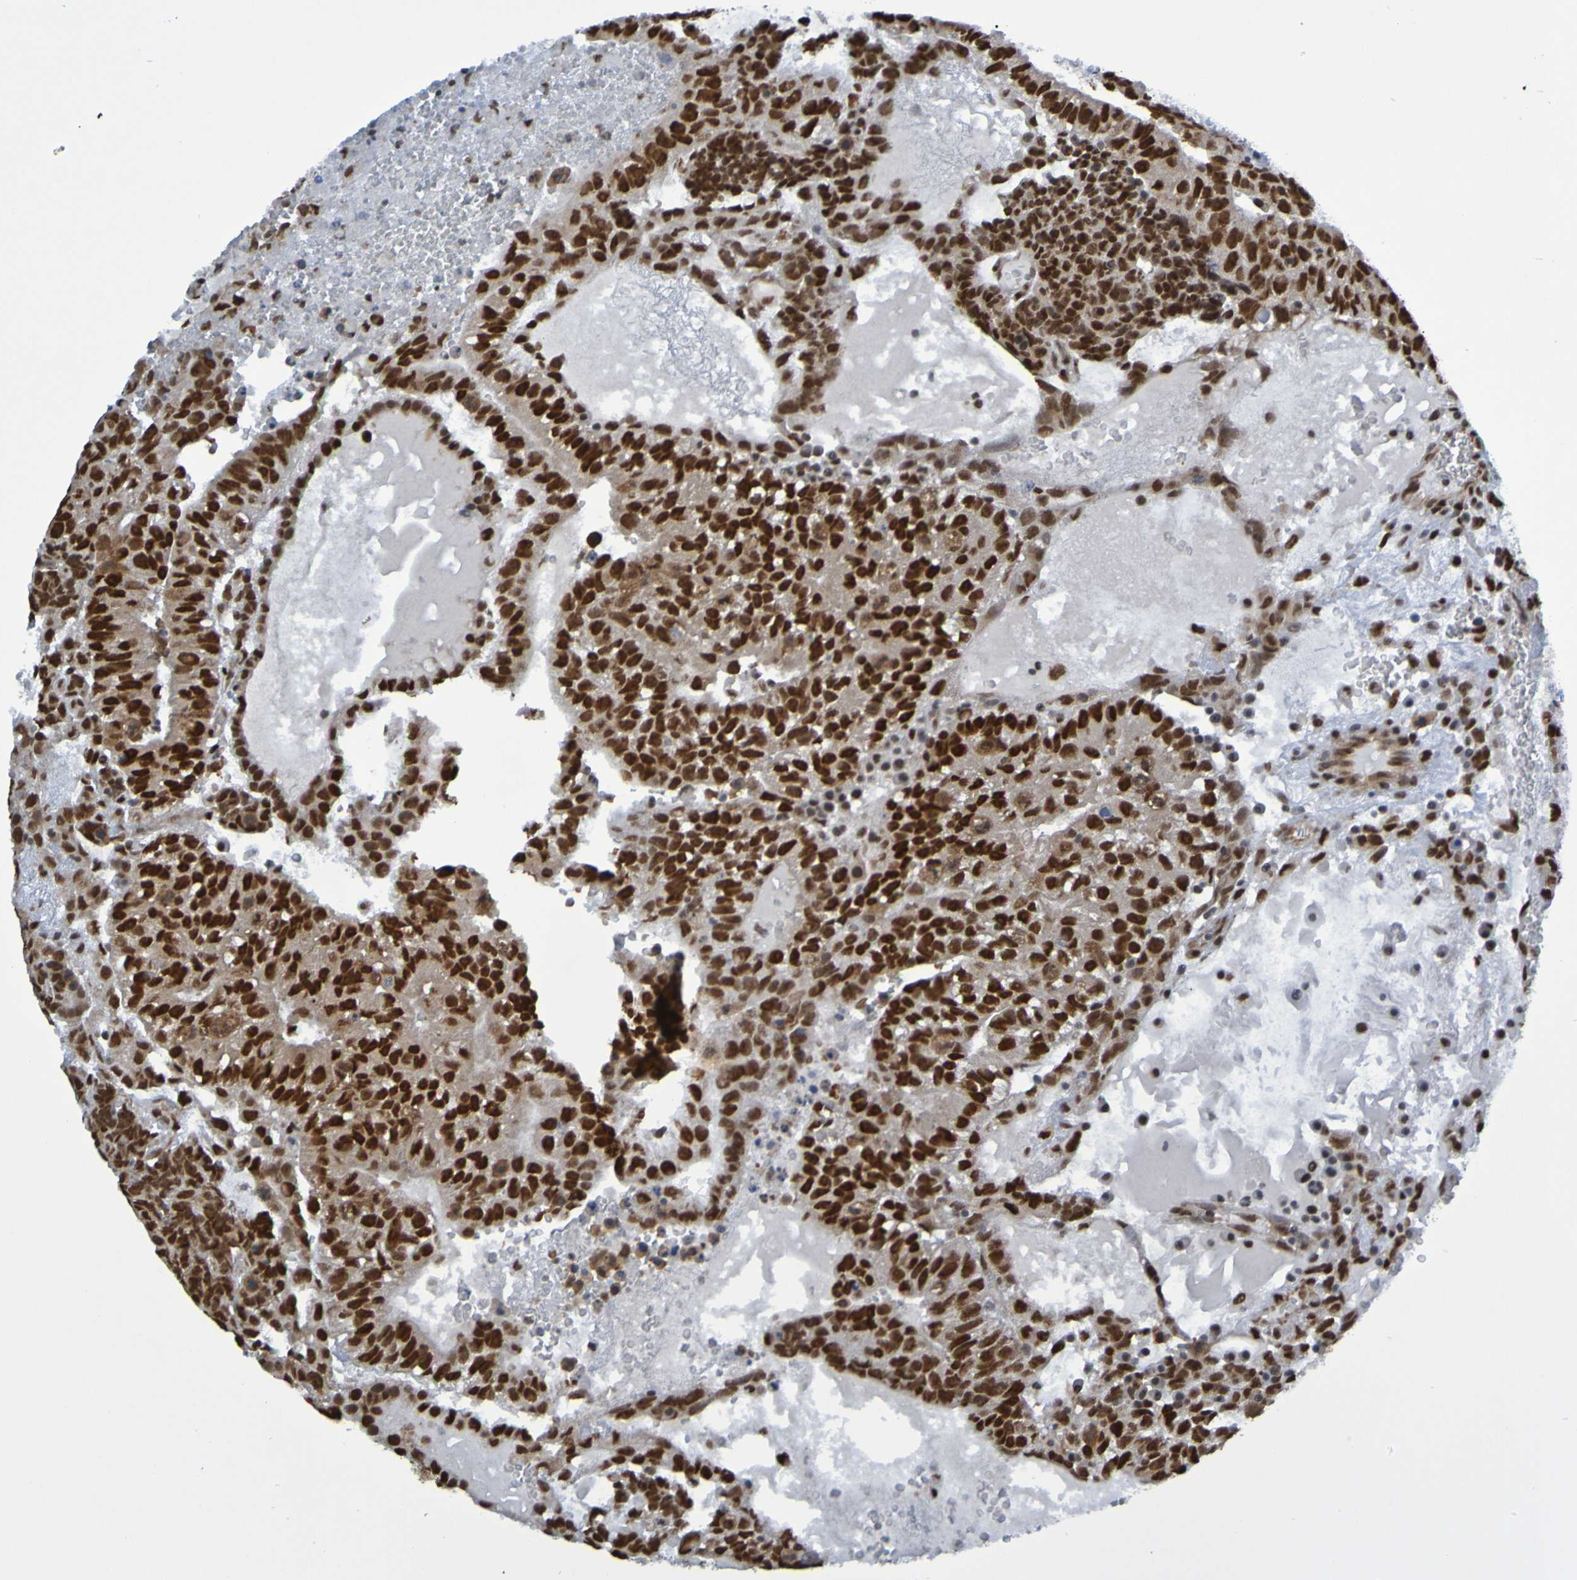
{"staining": {"intensity": "strong", "quantity": ">75%", "location": "nuclear"}, "tissue": "testis cancer", "cell_type": "Tumor cells", "image_type": "cancer", "snomed": [{"axis": "morphology", "description": "Seminoma, NOS"}, {"axis": "morphology", "description": "Carcinoma, Embryonal, NOS"}, {"axis": "topography", "description": "Testis"}], "caption": "IHC (DAB) staining of testis cancer displays strong nuclear protein staining in about >75% of tumor cells. (DAB (3,3'-diaminobenzidine) IHC with brightfield microscopy, high magnification).", "gene": "HDAC2", "patient": {"sex": "male", "age": 52}}